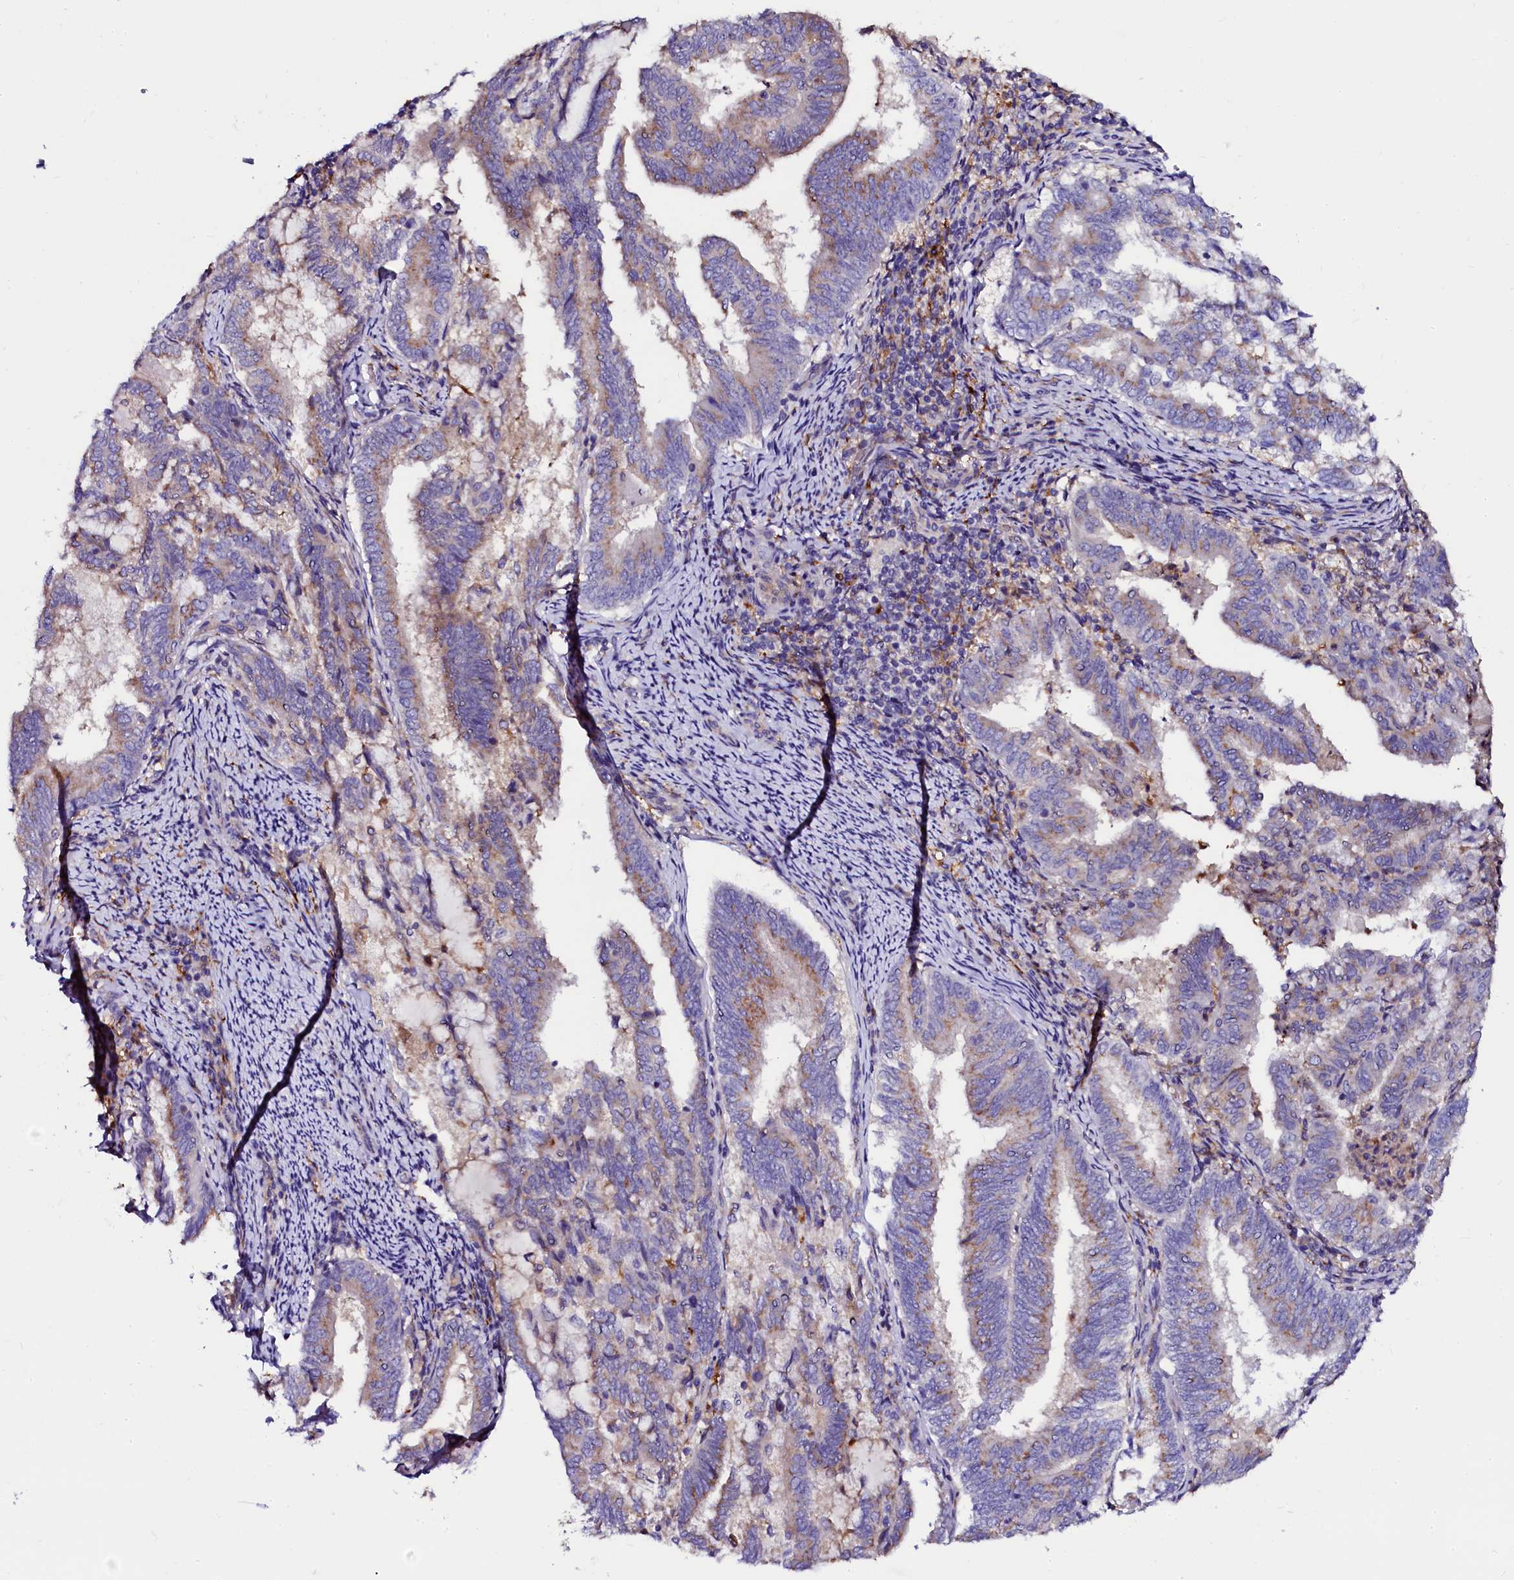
{"staining": {"intensity": "weak", "quantity": "25%-75%", "location": "cytoplasmic/membranous"}, "tissue": "endometrial cancer", "cell_type": "Tumor cells", "image_type": "cancer", "snomed": [{"axis": "morphology", "description": "Adenocarcinoma, NOS"}, {"axis": "topography", "description": "Endometrium"}], "caption": "A brown stain shows weak cytoplasmic/membranous positivity of a protein in adenocarcinoma (endometrial) tumor cells.", "gene": "OTOL1", "patient": {"sex": "female", "age": 80}}